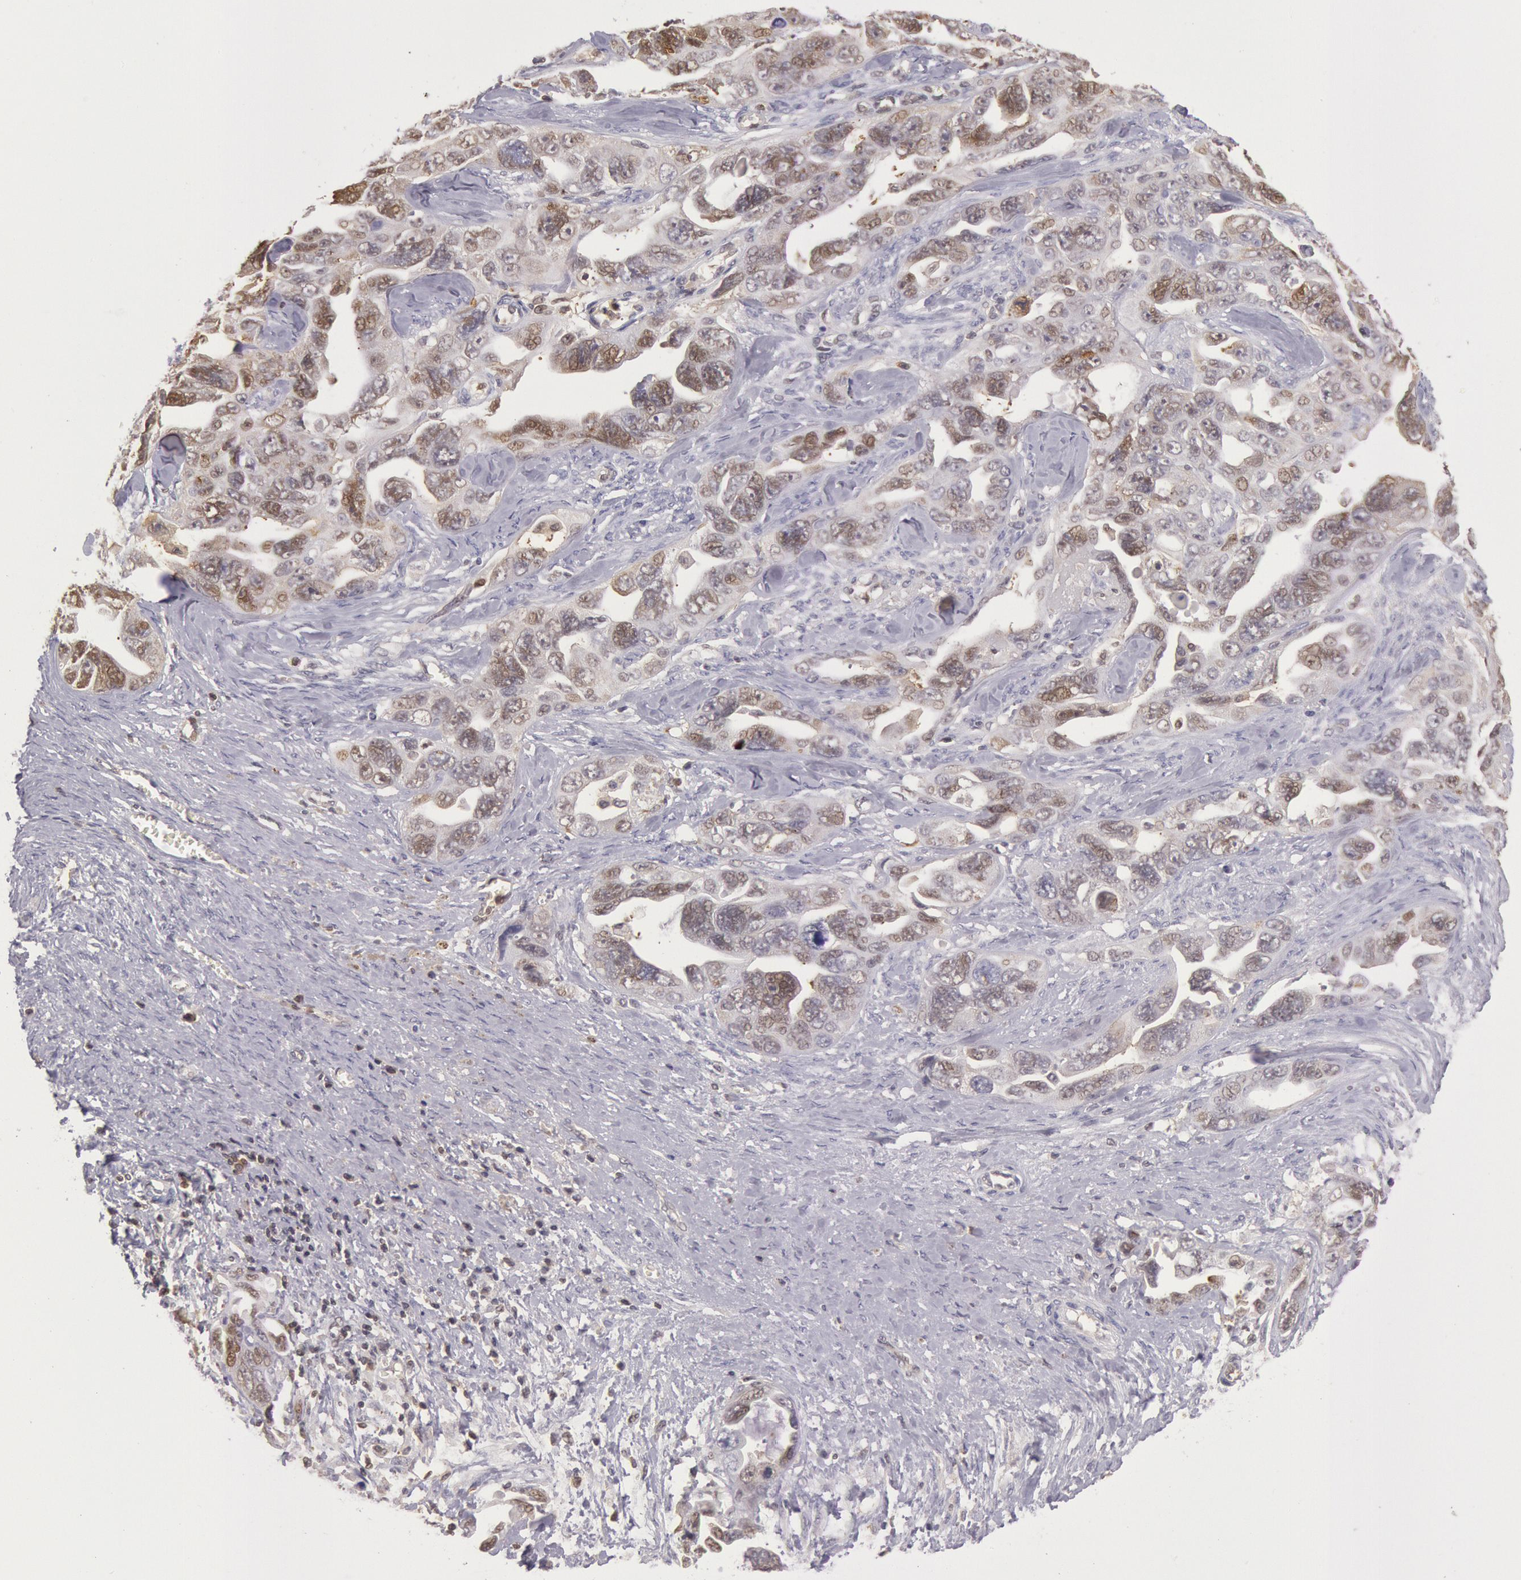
{"staining": {"intensity": "moderate", "quantity": "25%-75%", "location": "nuclear"}, "tissue": "ovarian cancer", "cell_type": "Tumor cells", "image_type": "cancer", "snomed": [{"axis": "morphology", "description": "Cystadenocarcinoma, serous, NOS"}, {"axis": "topography", "description": "Ovary"}], "caption": "About 25%-75% of tumor cells in human ovarian cancer (serous cystadenocarcinoma) reveal moderate nuclear protein positivity as visualized by brown immunohistochemical staining.", "gene": "HIF1A", "patient": {"sex": "female", "age": 63}}